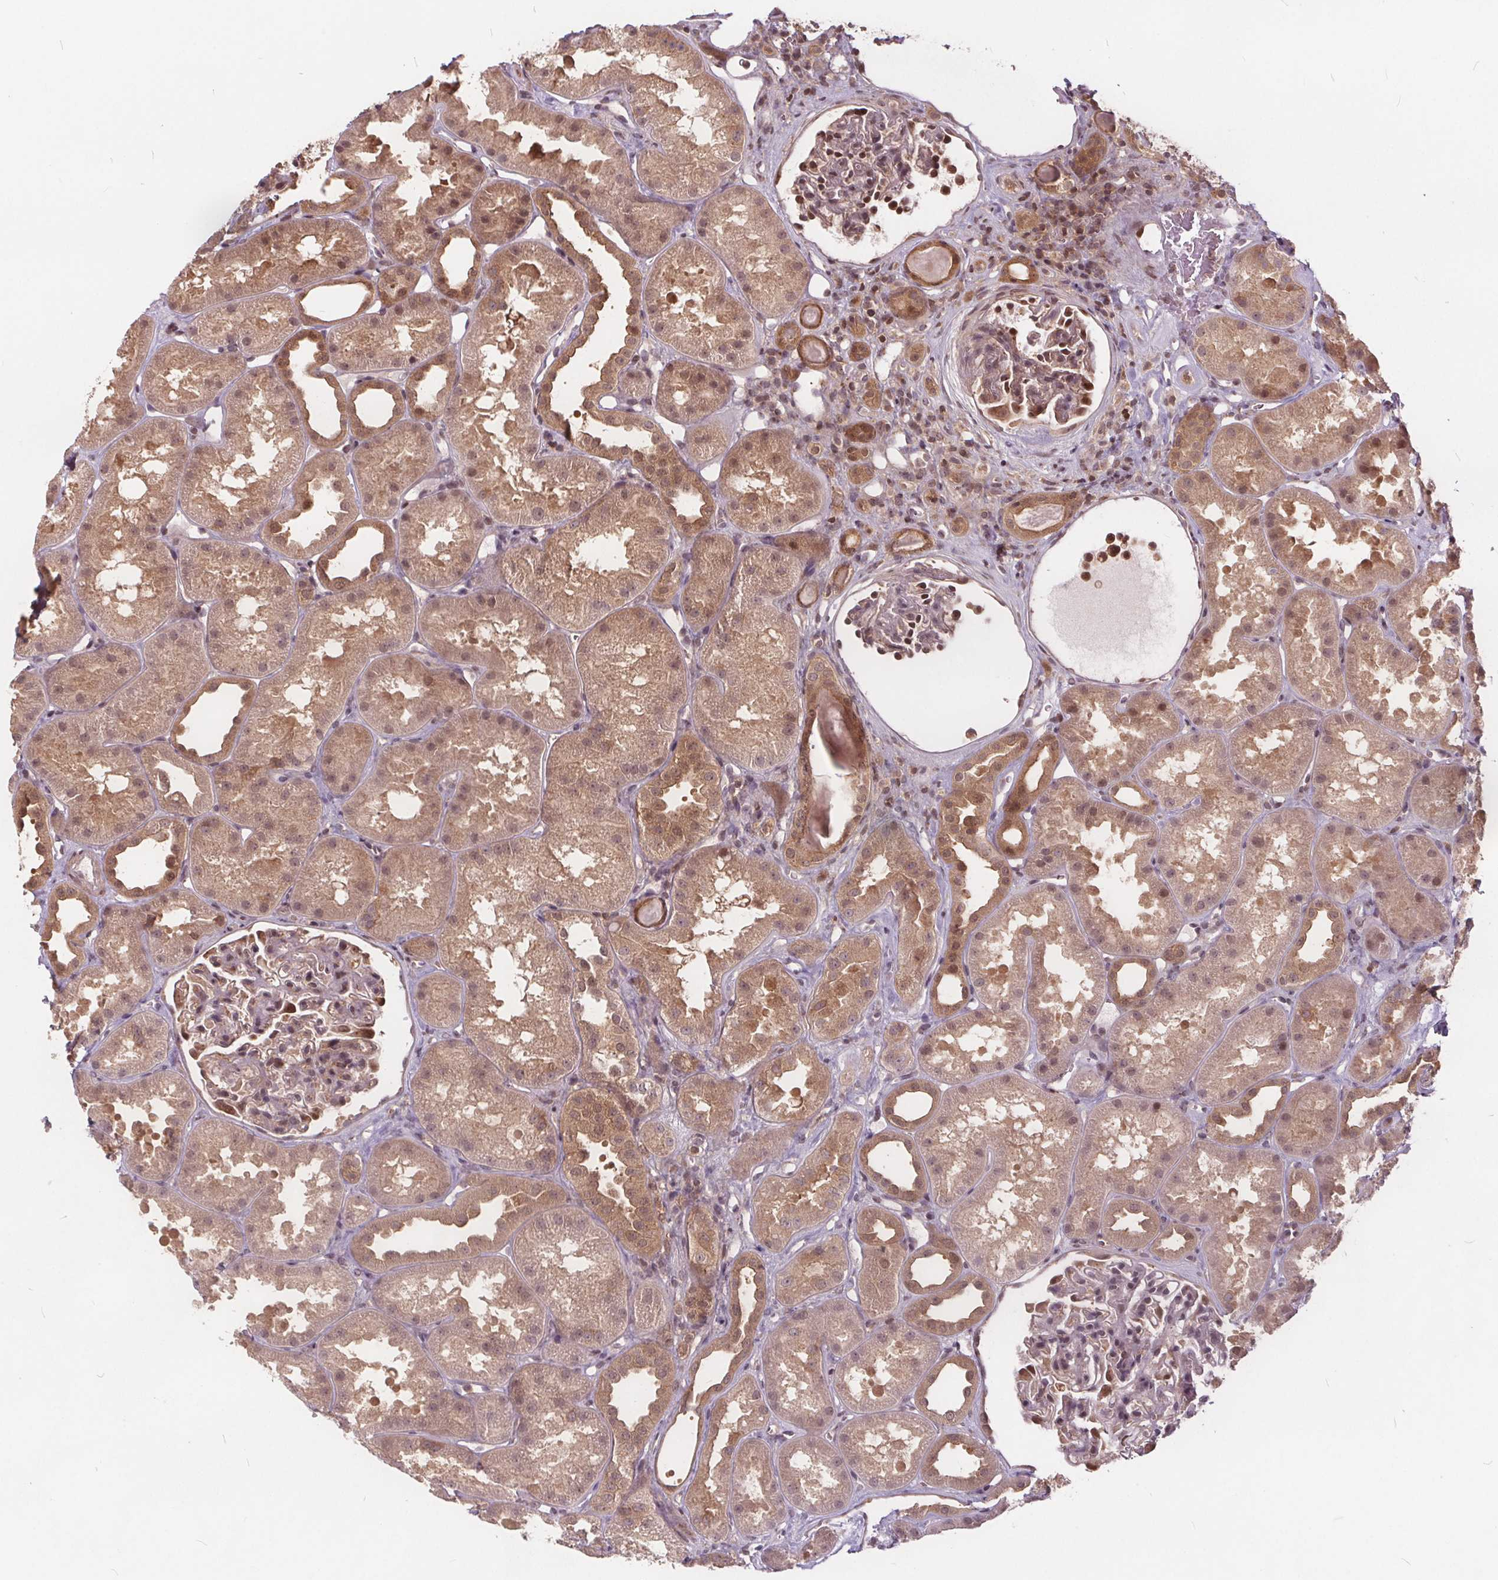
{"staining": {"intensity": "moderate", "quantity": "25%-75%", "location": "cytoplasmic/membranous,nuclear"}, "tissue": "kidney", "cell_type": "Cells in glomeruli", "image_type": "normal", "snomed": [{"axis": "morphology", "description": "Normal tissue, NOS"}, {"axis": "topography", "description": "Kidney"}], "caption": "Unremarkable kidney shows moderate cytoplasmic/membranous,nuclear expression in about 25%-75% of cells in glomeruli, visualized by immunohistochemistry. The protein is shown in brown color, while the nuclei are stained blue.", "gene": "HIF1AN", "patient": {"sex": "male", "age": 61}}